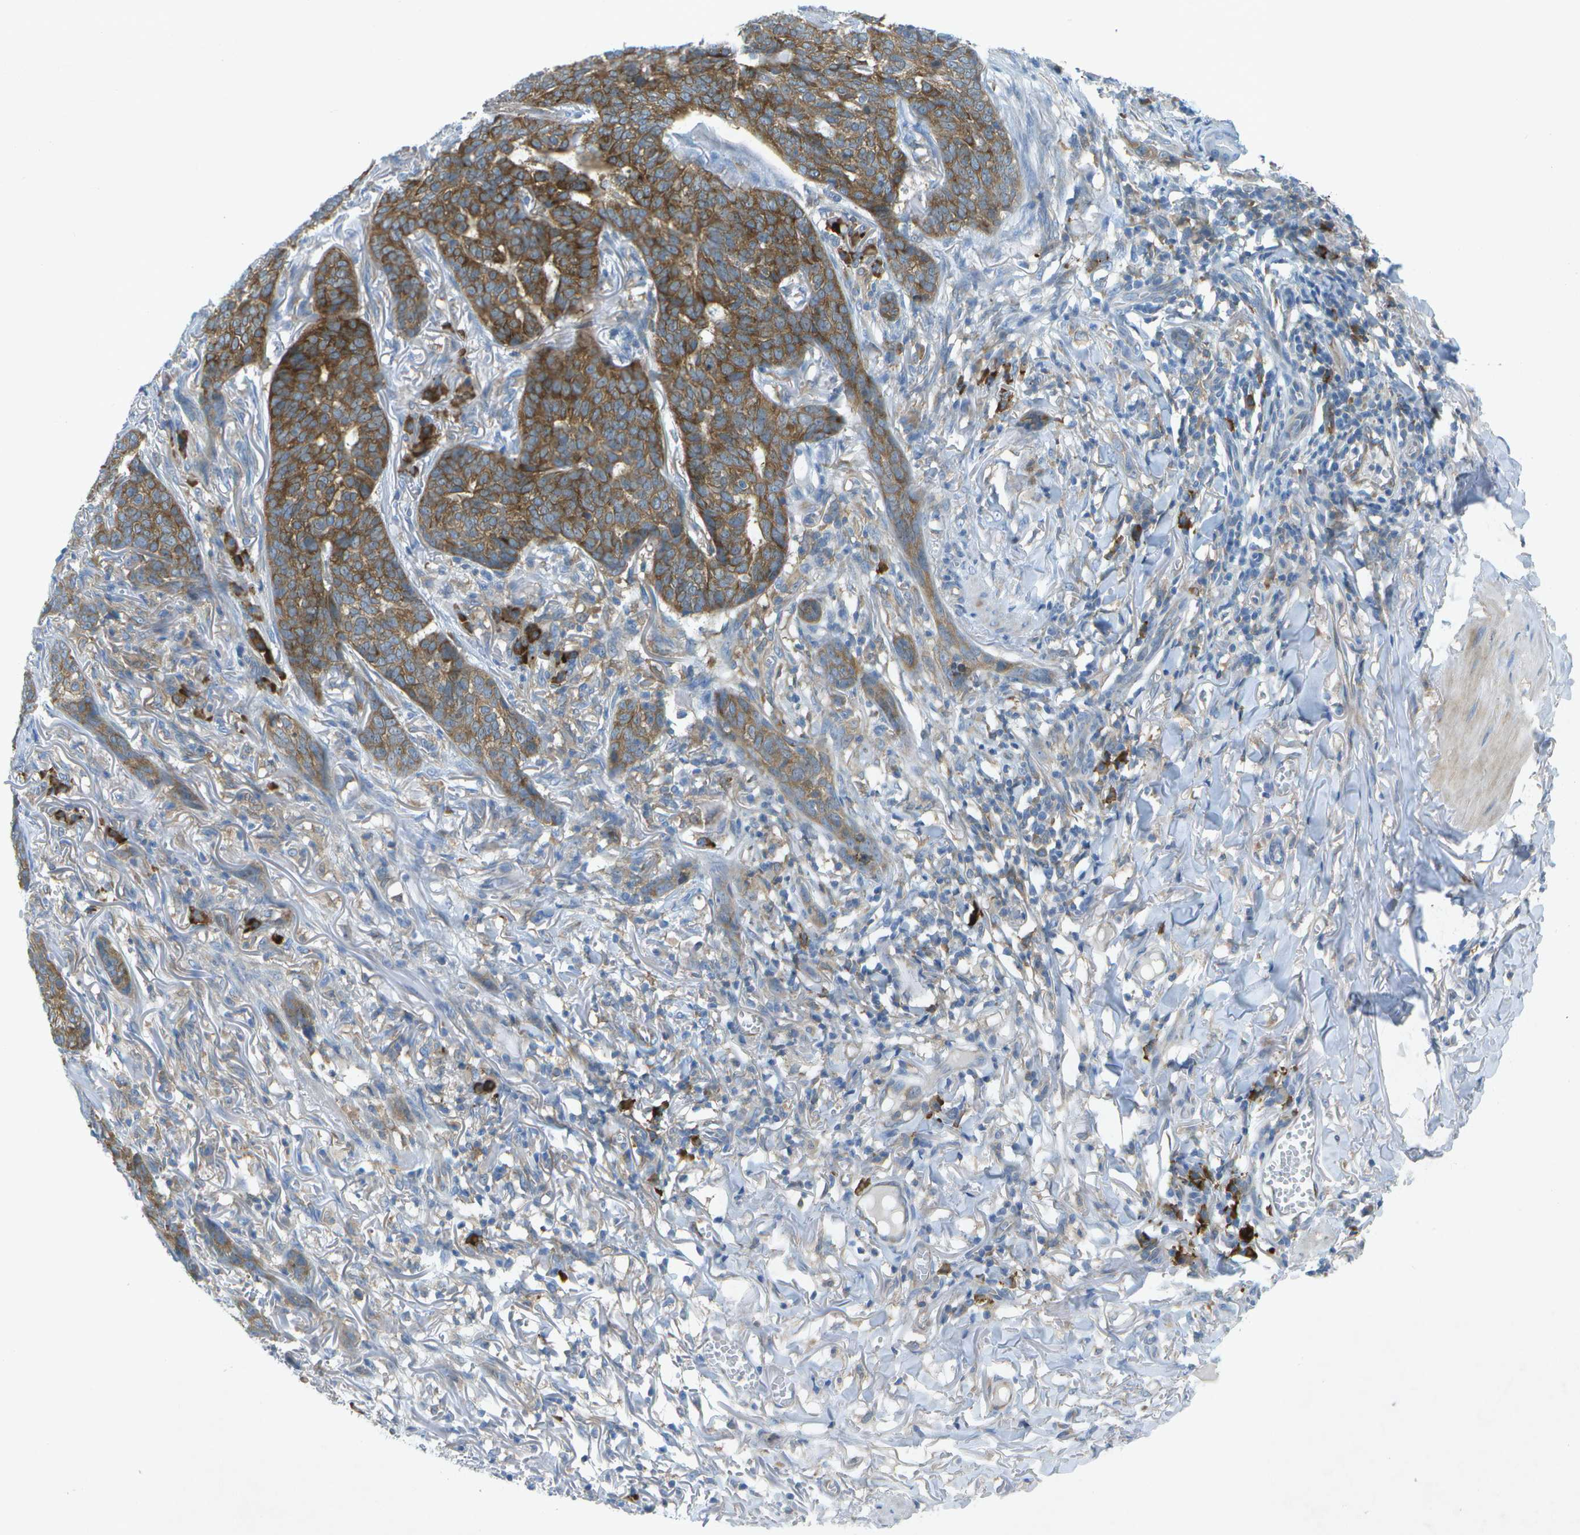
{"staining": {"intensity": "moderate", "quantity": ">75%", "location": "cytoplasmic/membranous"}, "tissue": "skin cancer", "cell_type": "Tumor cells", "image_type": "cancer", "snomed": [{"axis": "morphology", "description": "Basal cell carcinoma"}, {"axis": "topography", "description": "Skin"}], "caption": "Immunohistochemistry (IHC) image of neoplastic tissue: human skin cancer (basal cell carcinoma) stained using IHC demonstrates medium levels of moderate protein expression localized specifically in the cytoplasmic/membranous of tumor cells, appearing as a cytoplasmic/membranous brown color.", "gene": "WNK2", "patient": {"sex": "male", "age": 85}}